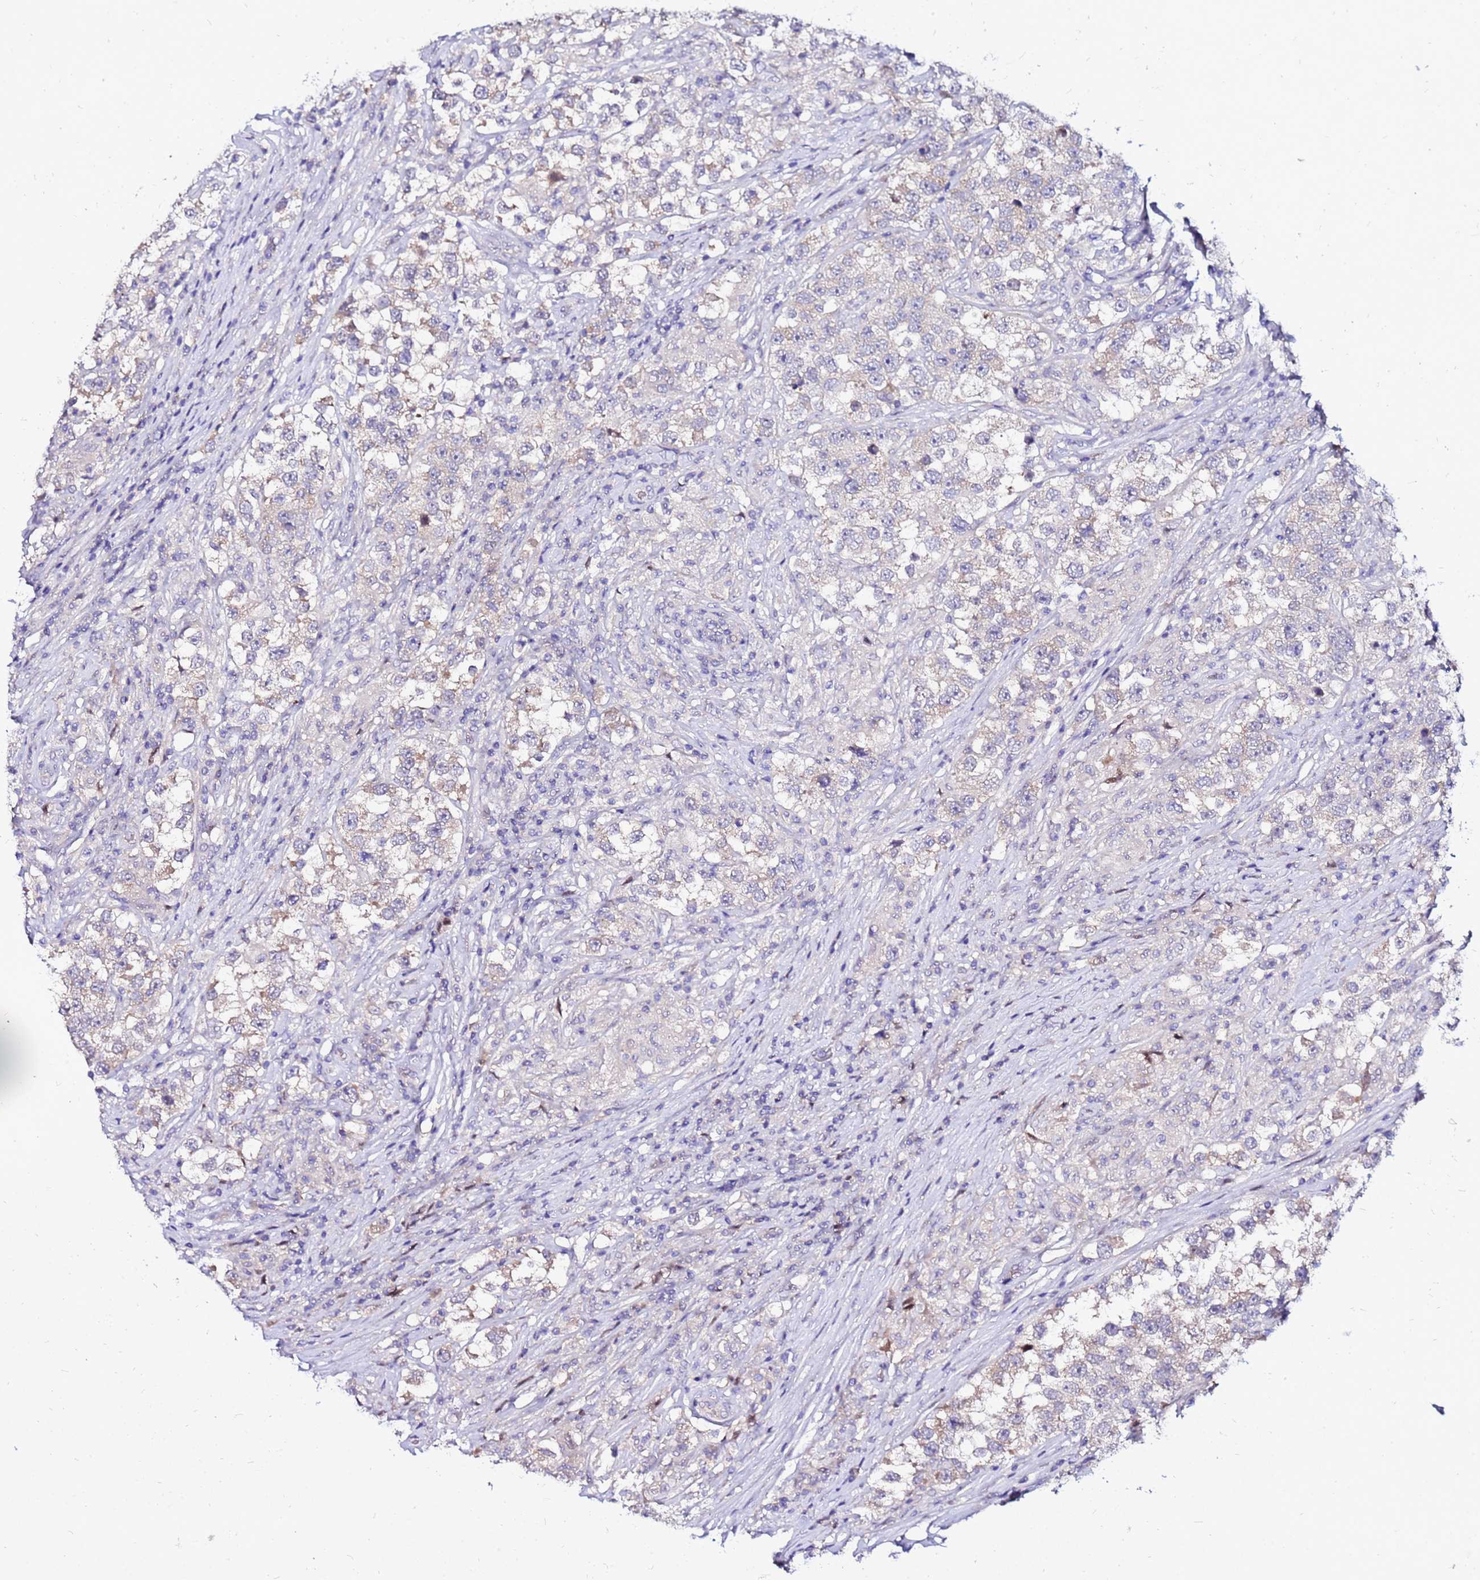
{"staining": {"intensity": "weak", "quantity": "<25%", "location": "cytoplasmic/membranous"}, "tissue": "testis cancer", "cell_type": "Tumor cells", "image_type": "cancer", "snomed": [{"axis": "morphology", "description": "Seminoma, NOS"}, {"axis": "topography", "description": "Testis"}], "caption": "Testis cancer was stained to show a protein in brown. There is no significant staining in tumor cells.", "gene": "ARHGEF5", "patient": {"sex": "male", "age": 46}}